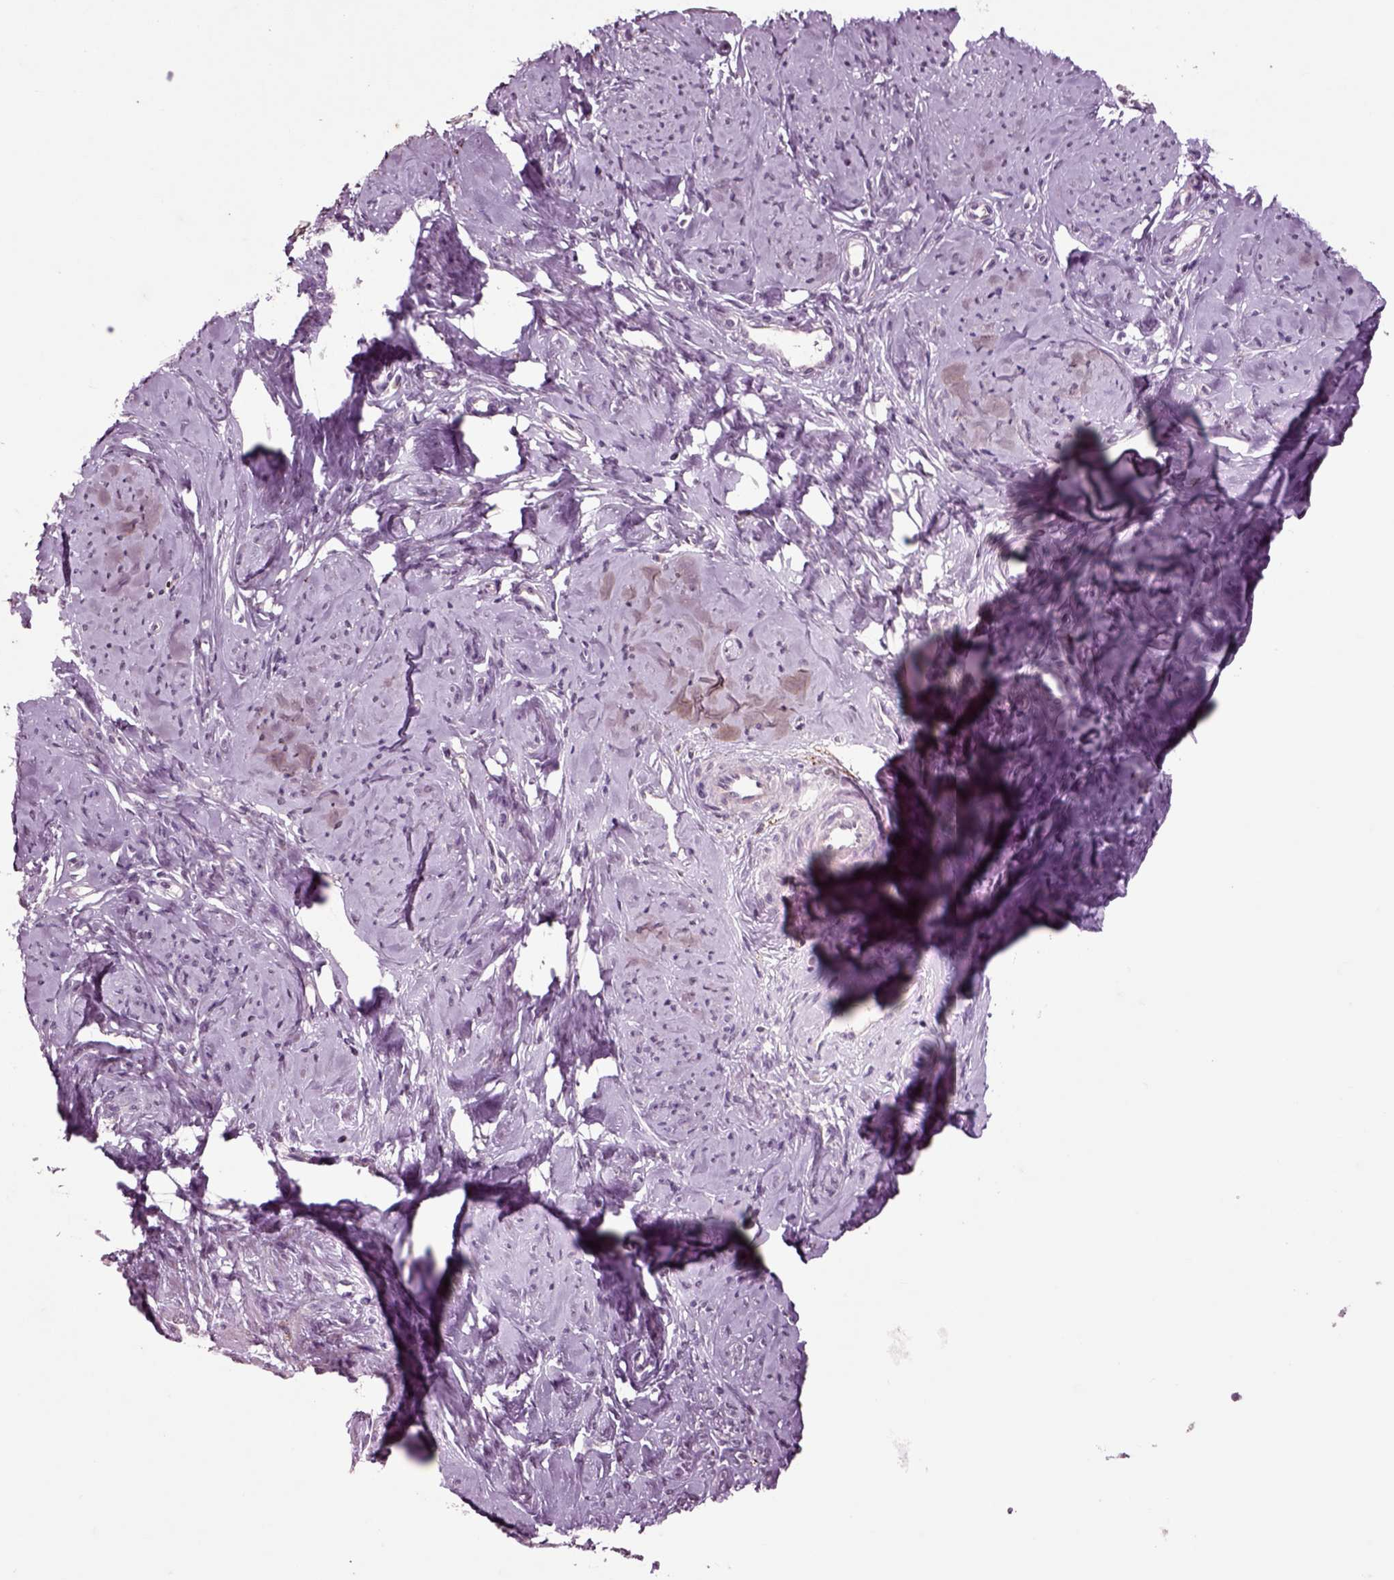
{"staining": {"intensity": "negative", "quantity": "none", "location": "none"}, "tissue": "smooth muscle", "cell_type": "Smooth muscle cells", "image_type": "normal", "snomed": [{"axis": "morphology", "description": "Normal tissue, NOS"}, {"axis": "topography", "description": "Smooth muscle"}], "caption": "Smooth muscle cells show no significant protein expression in unremarkable smooth muscle. (Stains: DAB immunohistochemistry (IHC) with hematoxylin counter stain, Microscopy: brightfield microscopy at high magnification).", "gene": "CHGB", "patient": {"sex": "female", "age": 48}}